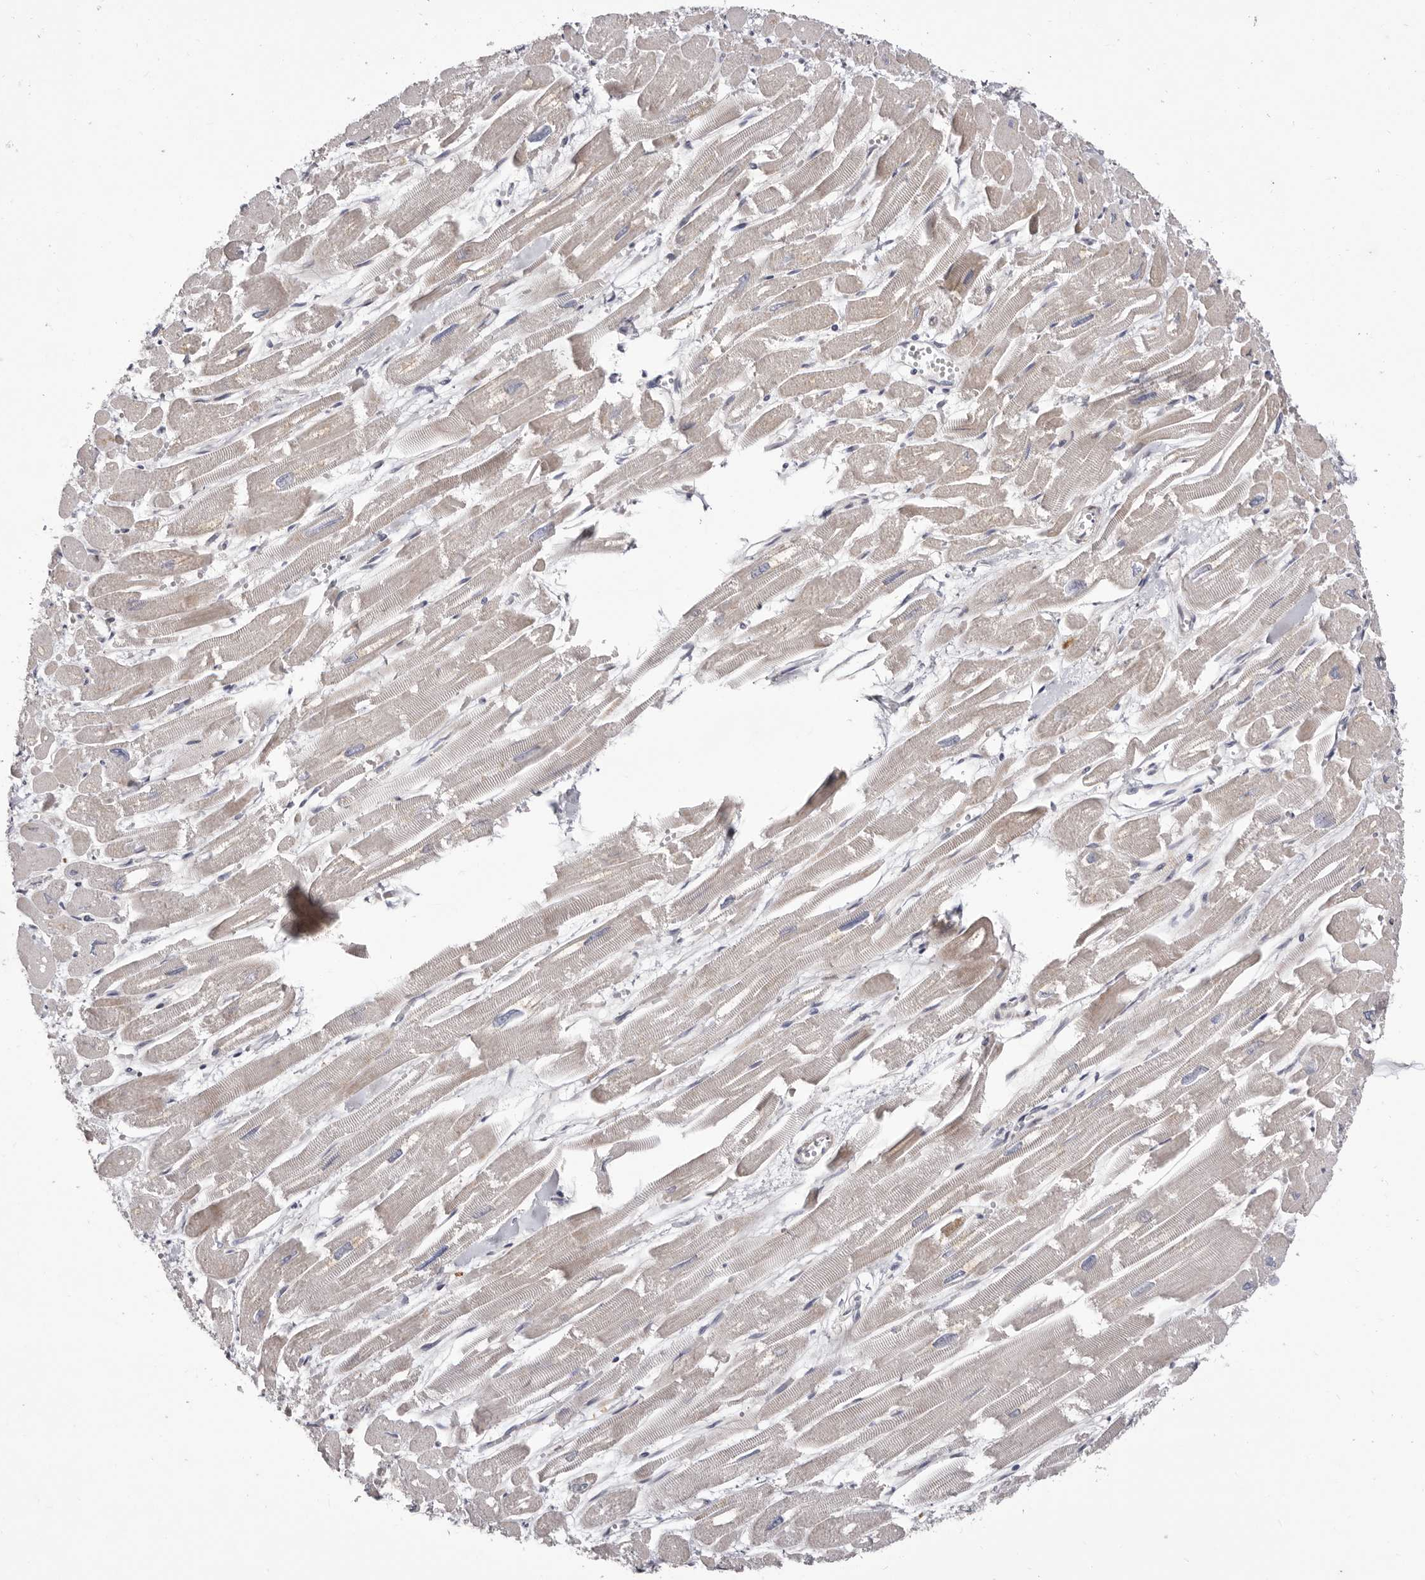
{"staining": {"intensity": "weak", "quantity": "25%-75%", "location": "cytoplasmic/membranous"}, "tissue": "heart muscle", "cell_type": "Cardiomyocytes", "image_type": "normal", "snomed": [{"axis": "morphology", "description": "Normal tissue, NOS"}, {"axis": "topography", "description": "Heart"}], "caption": "Immunohistochemical staining of normal heart muscle displays 25%-75% levels of weak cytoplasmic/membranous protein expression in approximately 25%-75% of cardiomyocytes.", "gene": "NUBPL", "patient": {"sex": "male", "age": 54}}